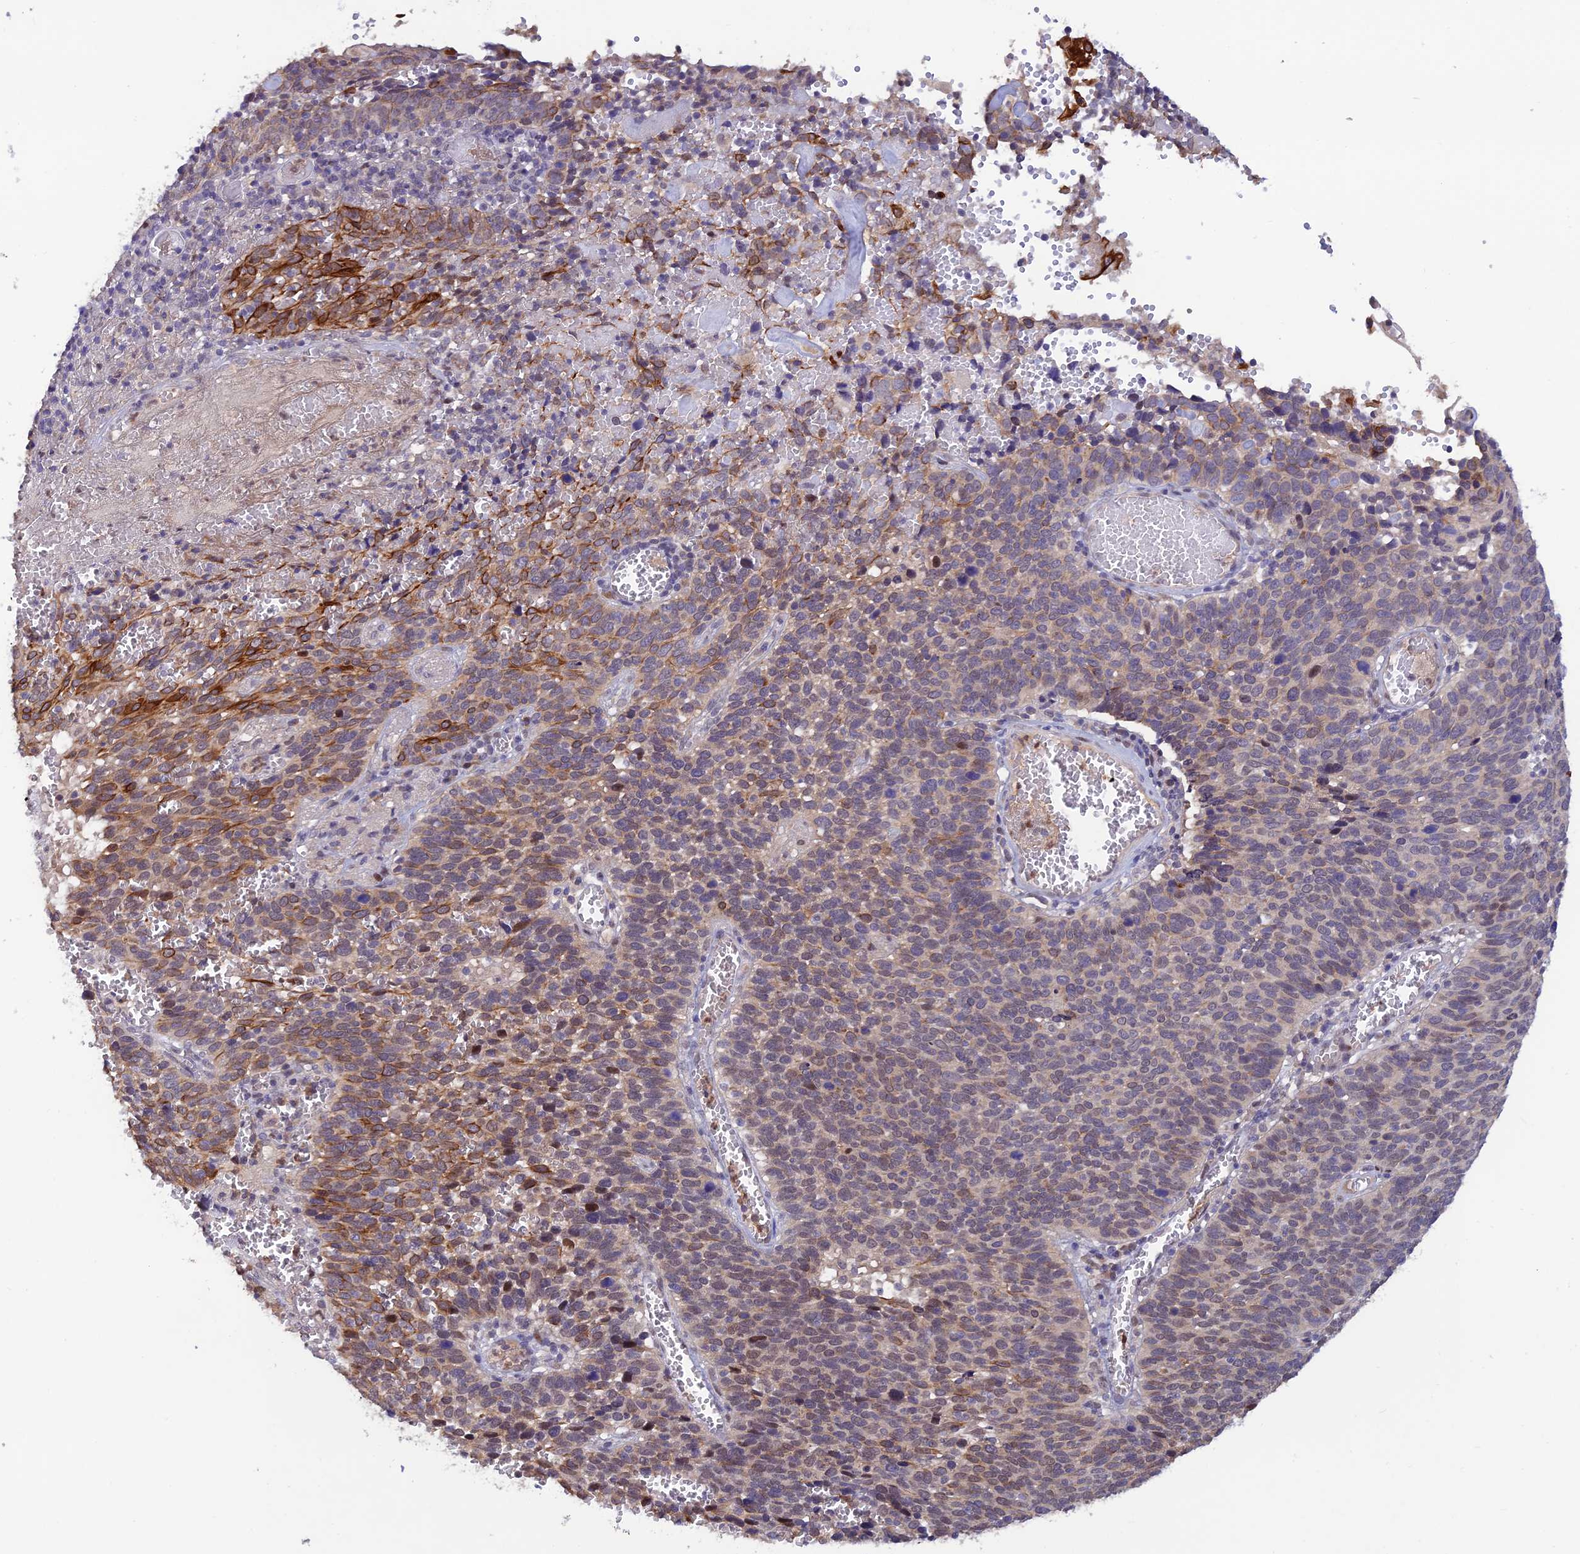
{"staining": {"intensity": "moderate", "quantity": "25%-75%", "location": "cytoplasmic/membranous"}, "tissue": "cervical cancer", "cell_type": "Tumor cells", "image_type": "cancer", "snomed": [{"axis": "morphology", "description": "Squamous cell carcinoma, NOS"}, {"axis": "topography", "description": "Cervix"}], "caption": "A medium amount of moderate cytoplasmic/membranous expression is seen in approximately 25%-75% of tumor cells in squamous cell carcinoma (cervical) tissue. (DAB = brown stain, brightfield microscopy at high magnification).", "gene": "FASTKD5", "patient": {"sex": "female", "age": 39}}